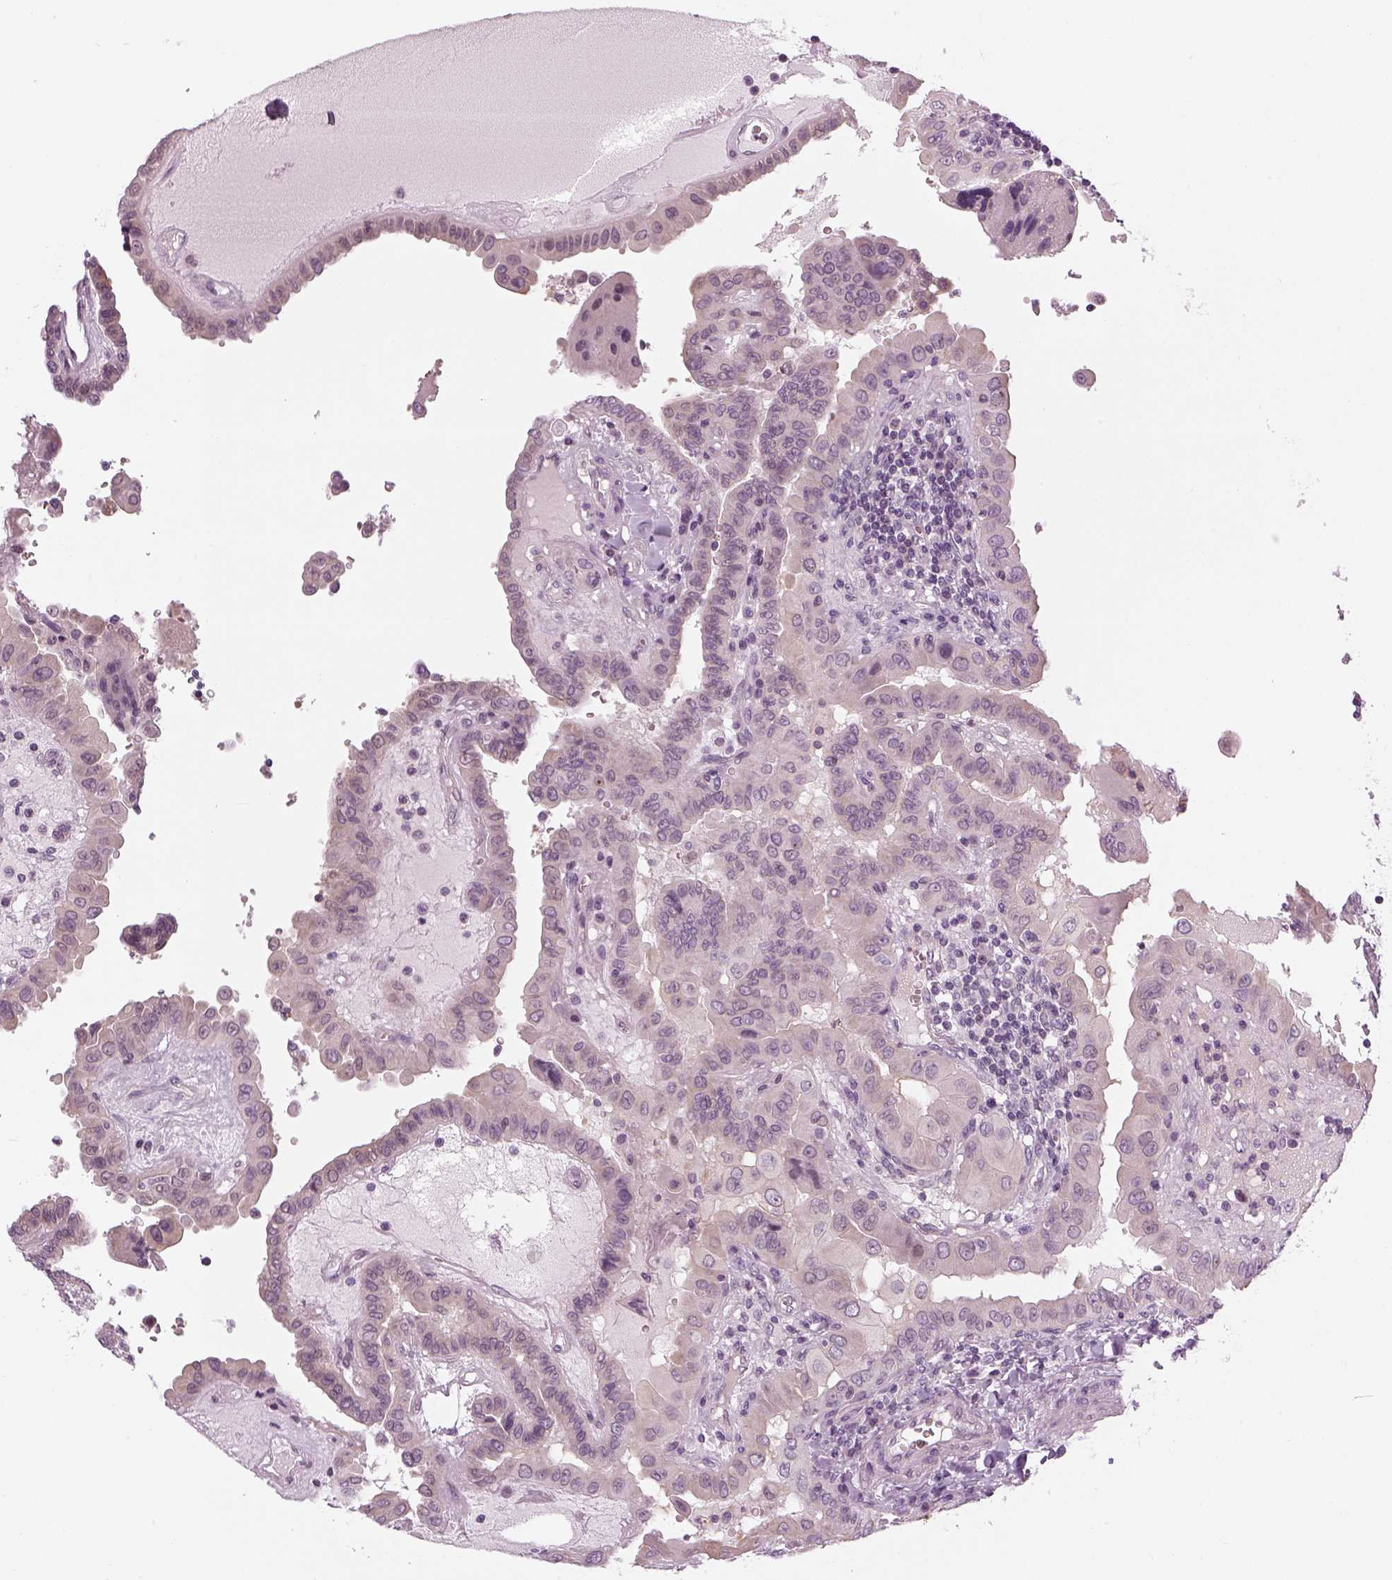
{"staining": {"intensity": "negative", "quantity": "none", "location": "none"}, "tissue": "thyroid cancer", "cell_type": "Tumor cells", "image_type": "cancer", "snomed": [{"axis": "morphology", "description": "Papillary adenocarcinoma, NOS"}, {"axis": "topography", "description": "Thyroid gland"}], "caption": "This is an immunohistochemistry photomicrograph of human thyroid cancer. There is no expression in tumor cells.", "gene": "LRRIQ3", "patient": {"sex": "female", "age": 37}}